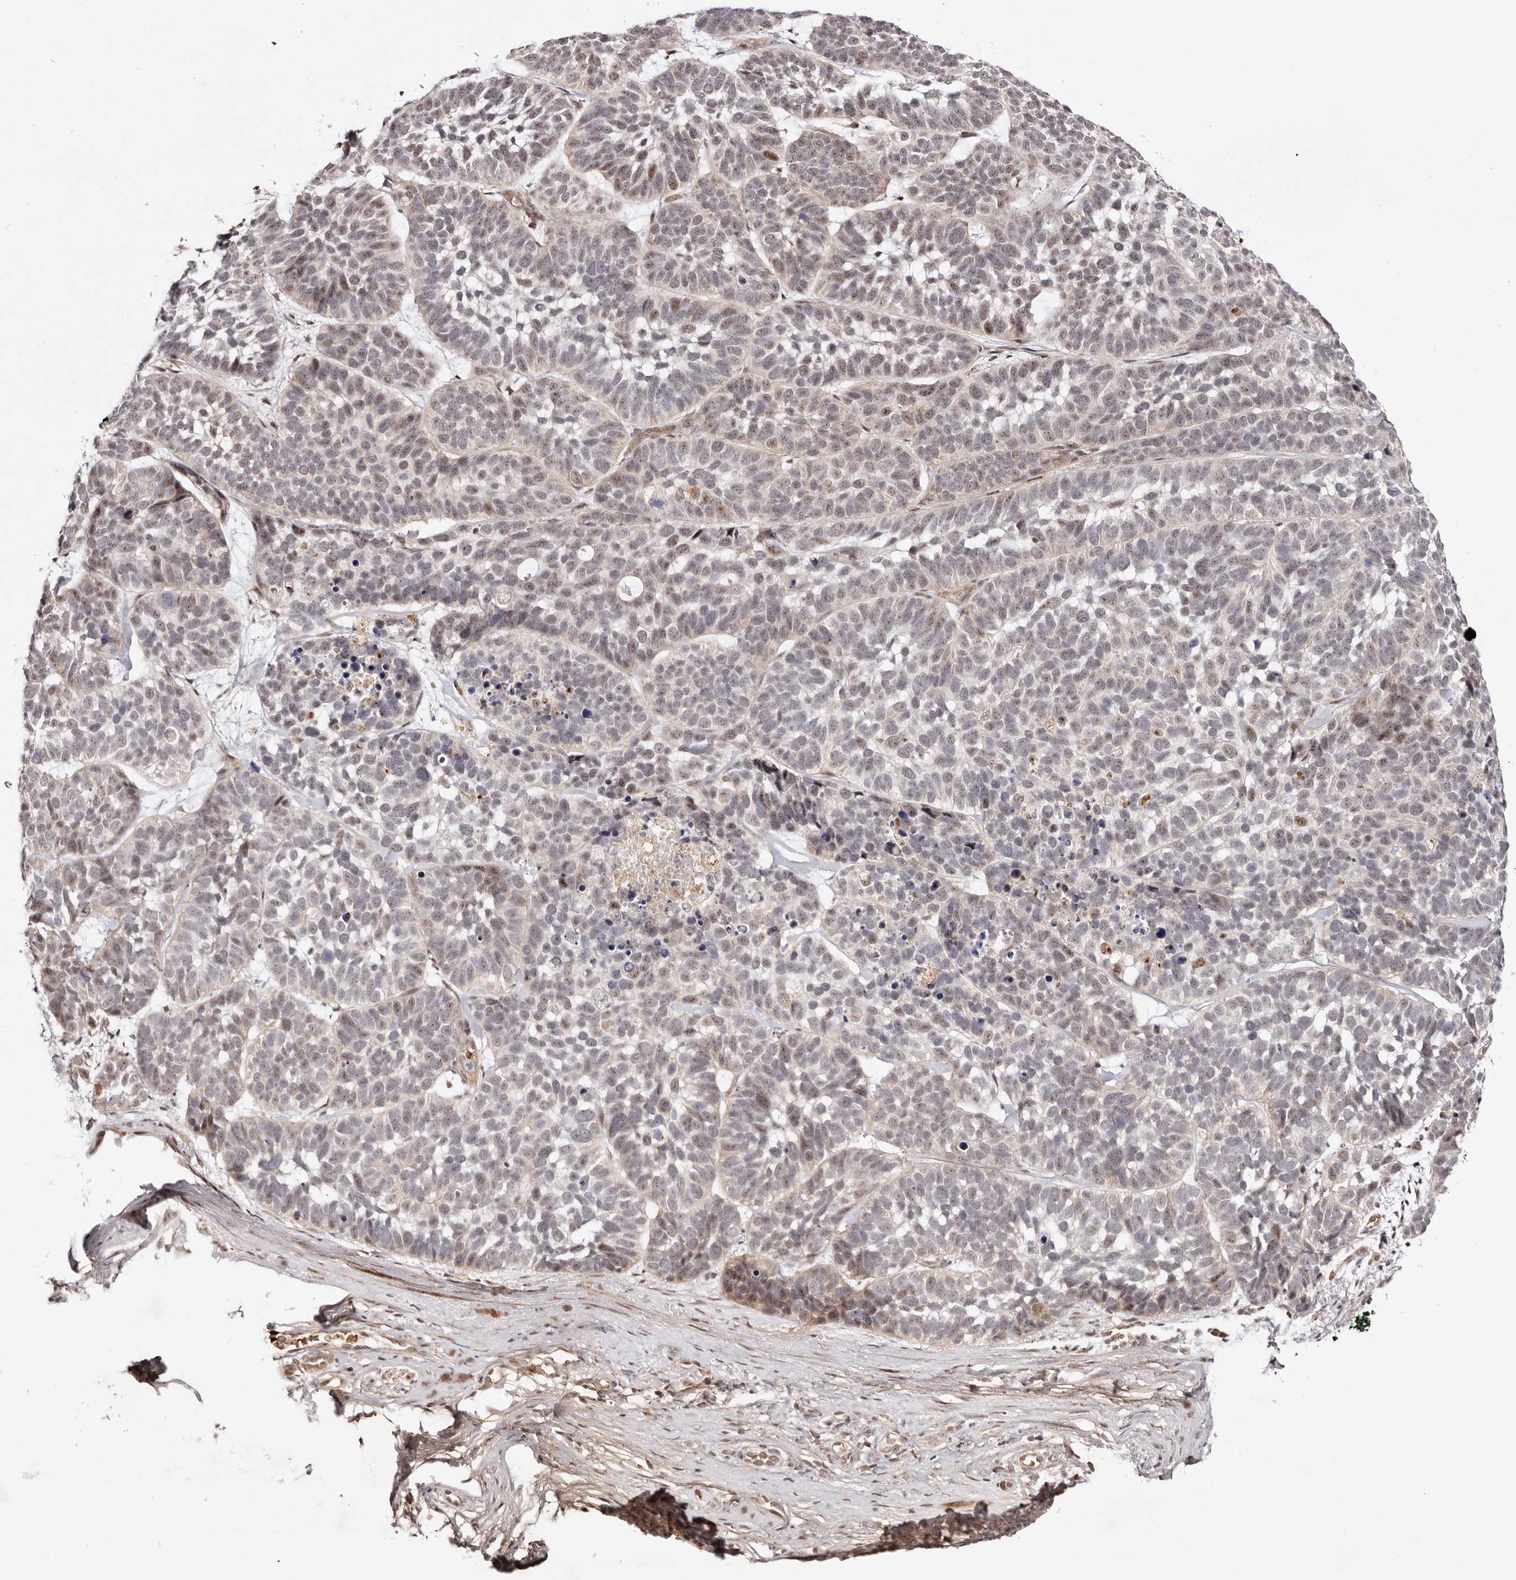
{"staining": {"intensity": "moderate", "quantity": "<25%", "location": "nuclear"}, "tissue": "skin cancer", "cell_type": "Tumor cells", "image_type": "cancer", "snomed": [{"axis": "morphology", "description": "Basal cell carcinoma"}, {"axis": "topography", "description": "Skin"}], "caption": "Skin cancer stained for a protein (brown) exhibits moderate nuclear positive expression in approximately <25% of tumor cells.", "gene": "WRN", "patient": {"sex": "male", "age": 62}}